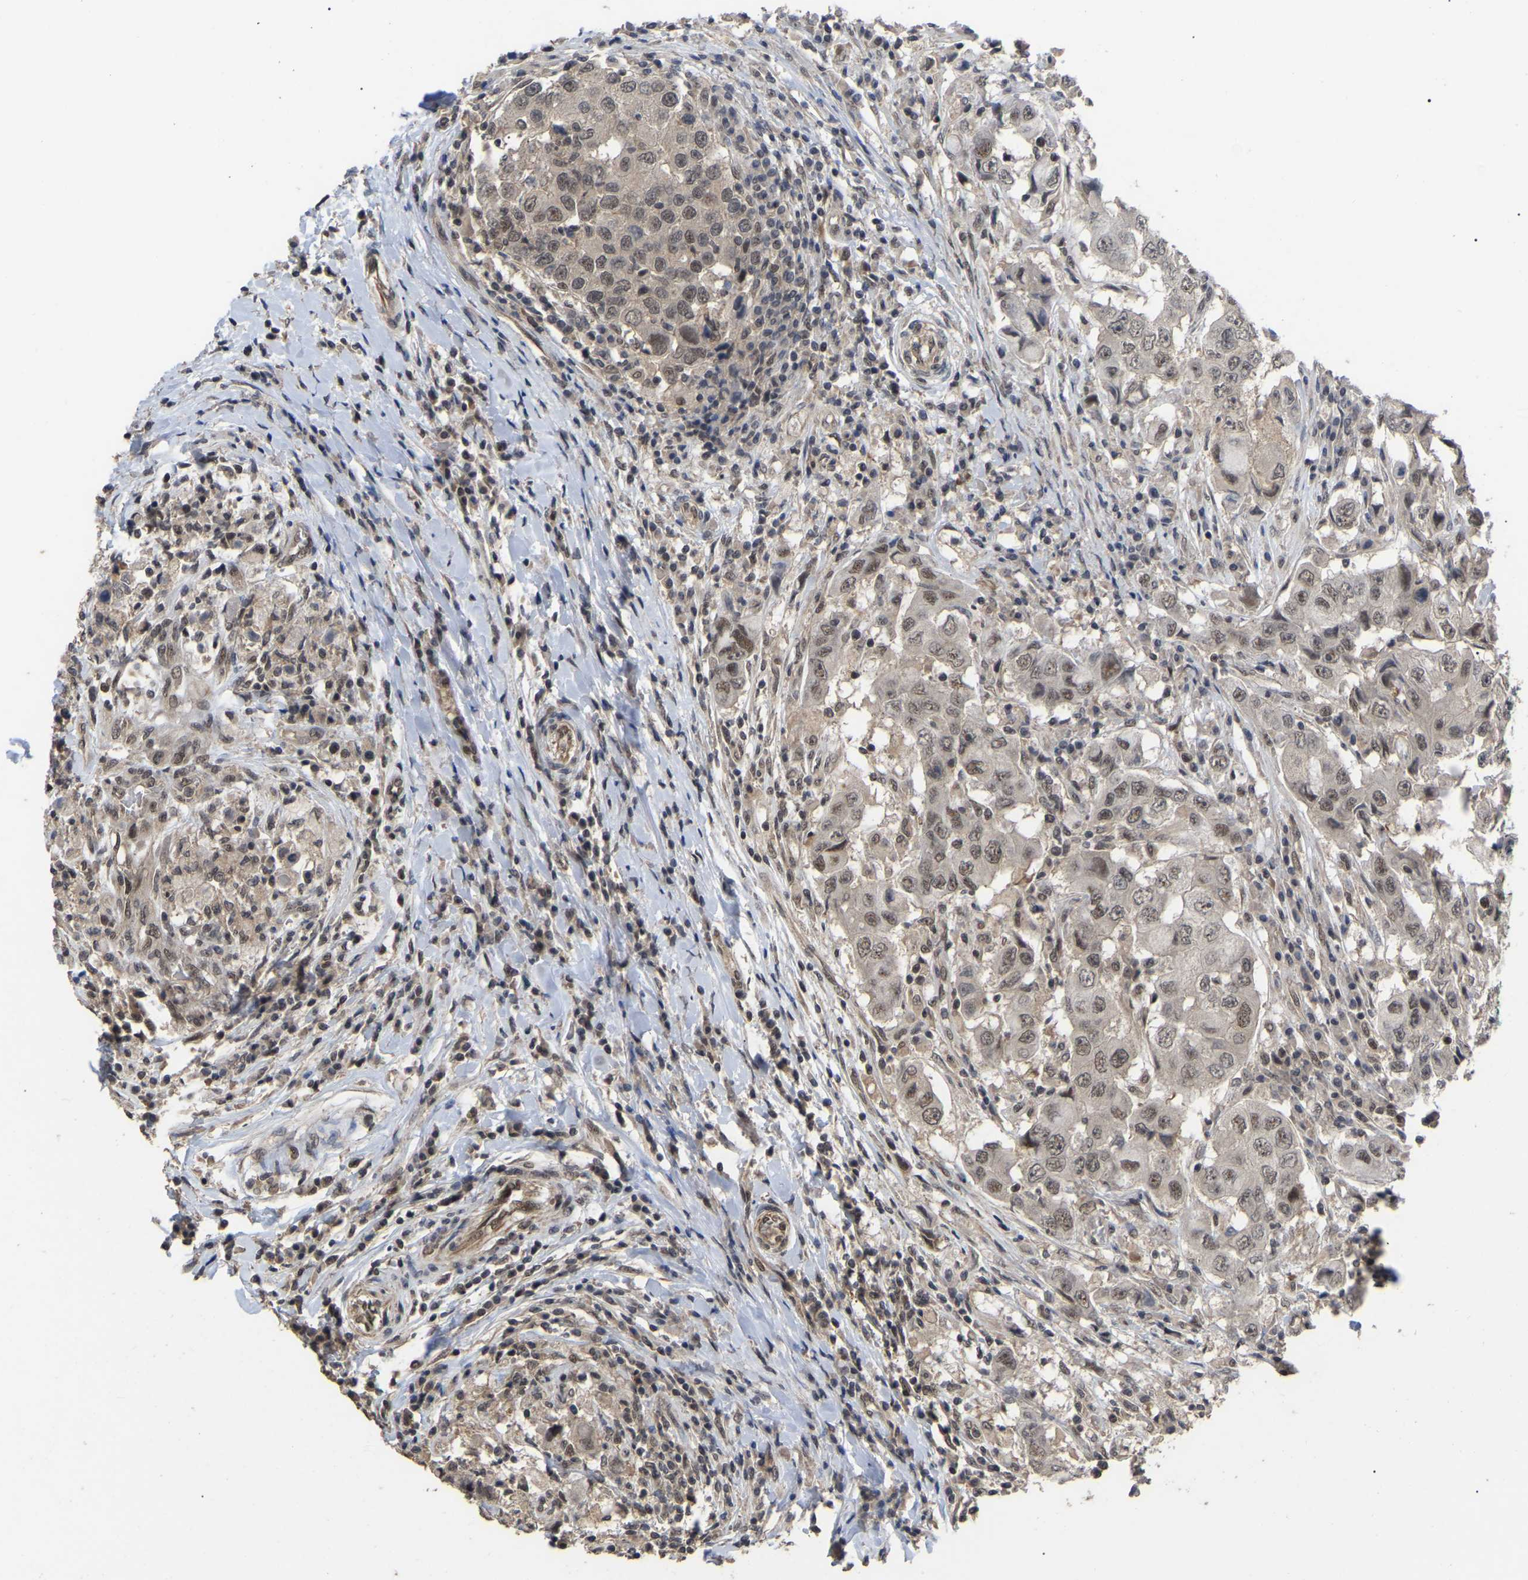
{"staining": {"intensity": "weak", "quantity": ">75%", "location": "nuclear"}, "tissue": "breast cancer", "cell_type": "Tumor cells", "image_type": "cancer", "snomed": [{"axis": "morphology", "description": "Duct carcinoma"}, {"axis": "topography", "description": "Breast"}], "caption": "Breast cancer (invasive ductal carcinoma) stained for a protein shows weak nuclear positivity in tumor cells. Immunohistochemistry (ihc) stains the protein in brown and the nuclei are stained blue.", "gene": "JAZF1", "patient": {"sex": "female", "age": 27}}